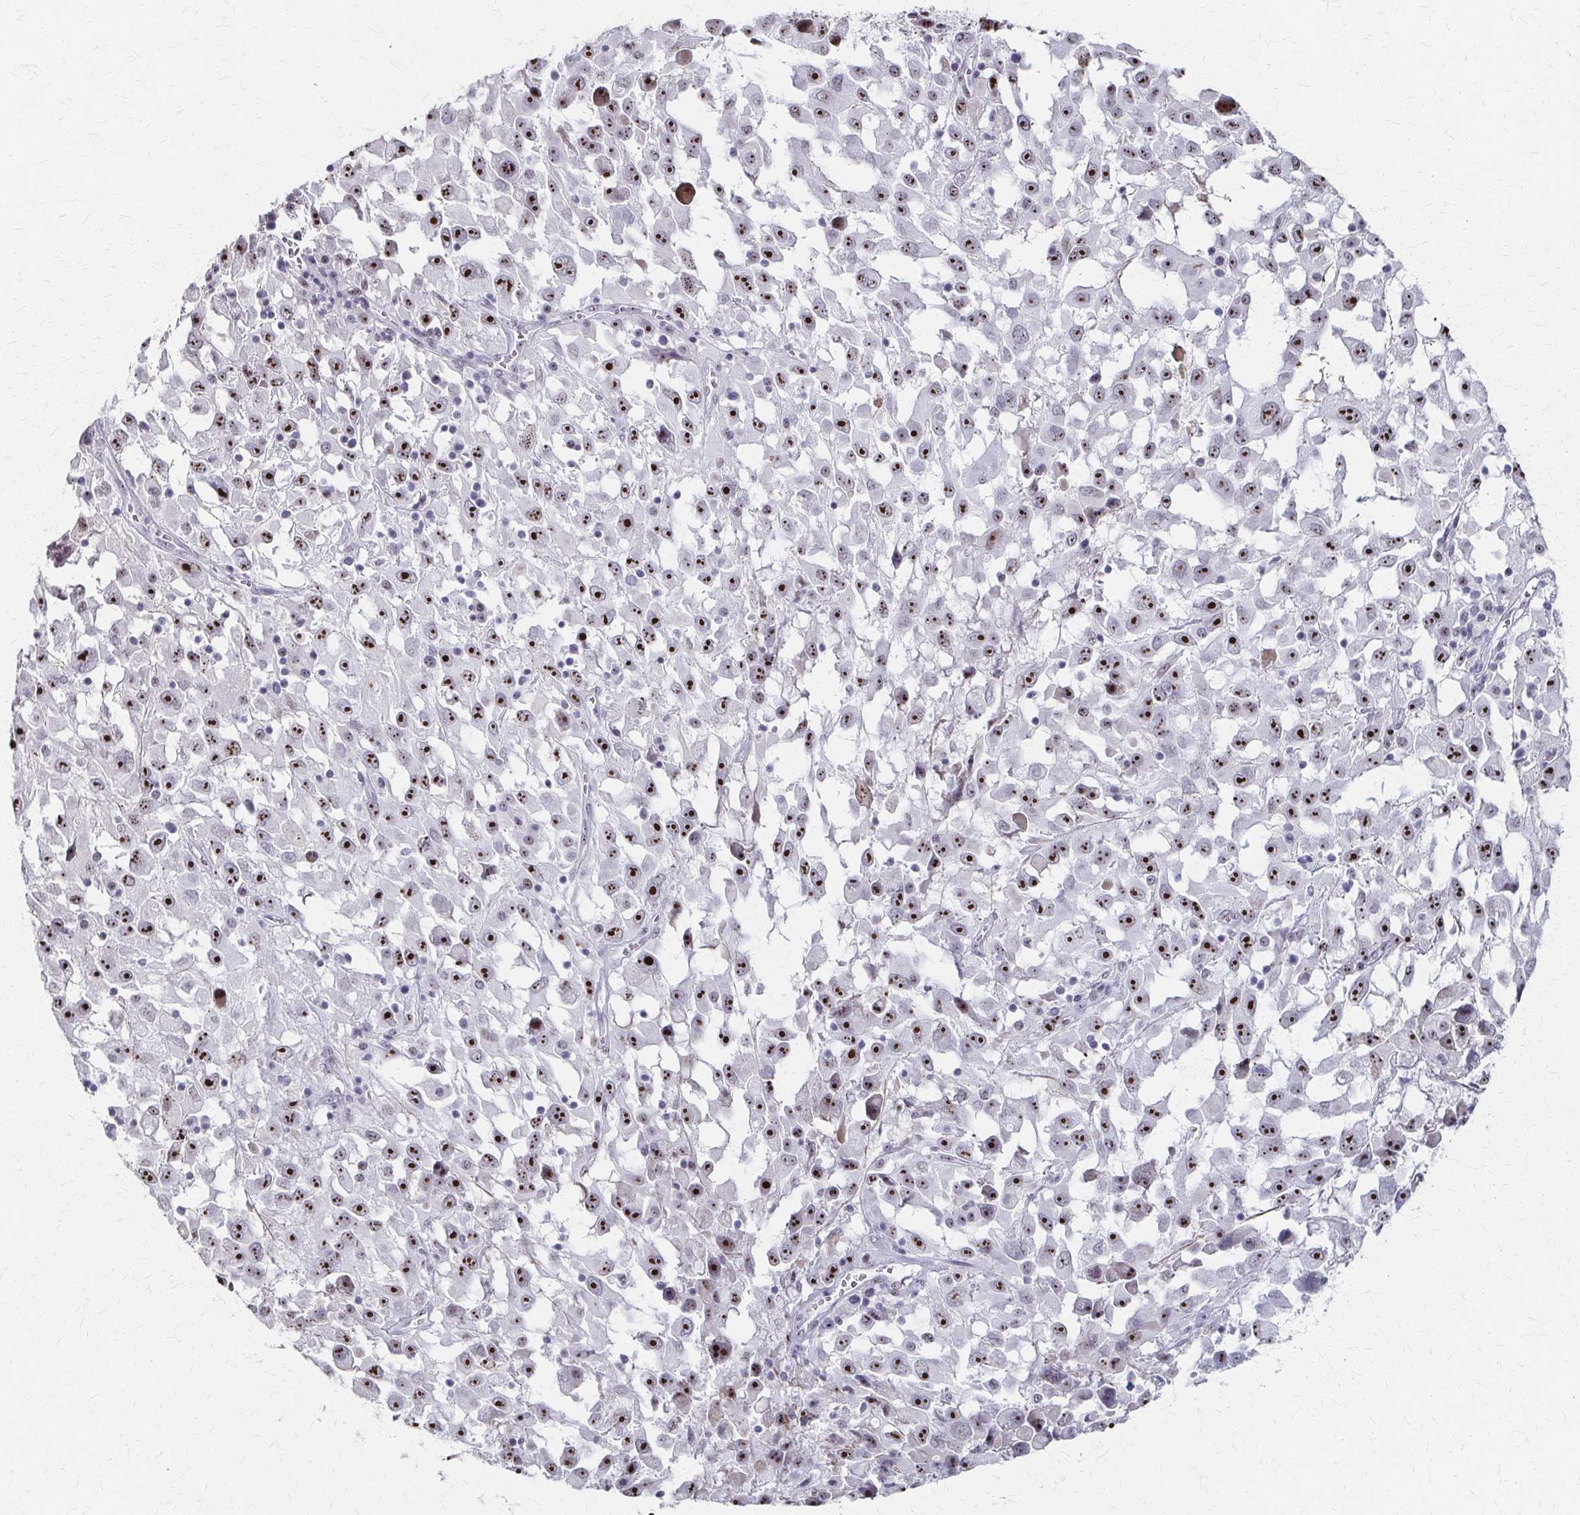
{"staining": {"intensity": "strong", "quantity": ">75%", "location": "nuclear"}, "tissue": "melanoma", "cell_type": "Tumor cells", "image_type": "cancer", "snomed": [{"axis": "morphology", "description": "Malignant melanoma, Metastatic site"}, {"axis": "topography", "description": "Soft tissue"}], "caption": "Immunohistochemistry (IHC) staining of melanoma, which reveals high levels of strong nuclear staining in about >75% of tumor cells indicating strong nuclear protein expression. The staining was performed using DAB (3,3'-diaminobenzidine) (brown) for protein detection and nuclei were counterstained in hematoxylin (blue).", "gene": "PES1", "patient": {"sex": "male", "age": 50}}